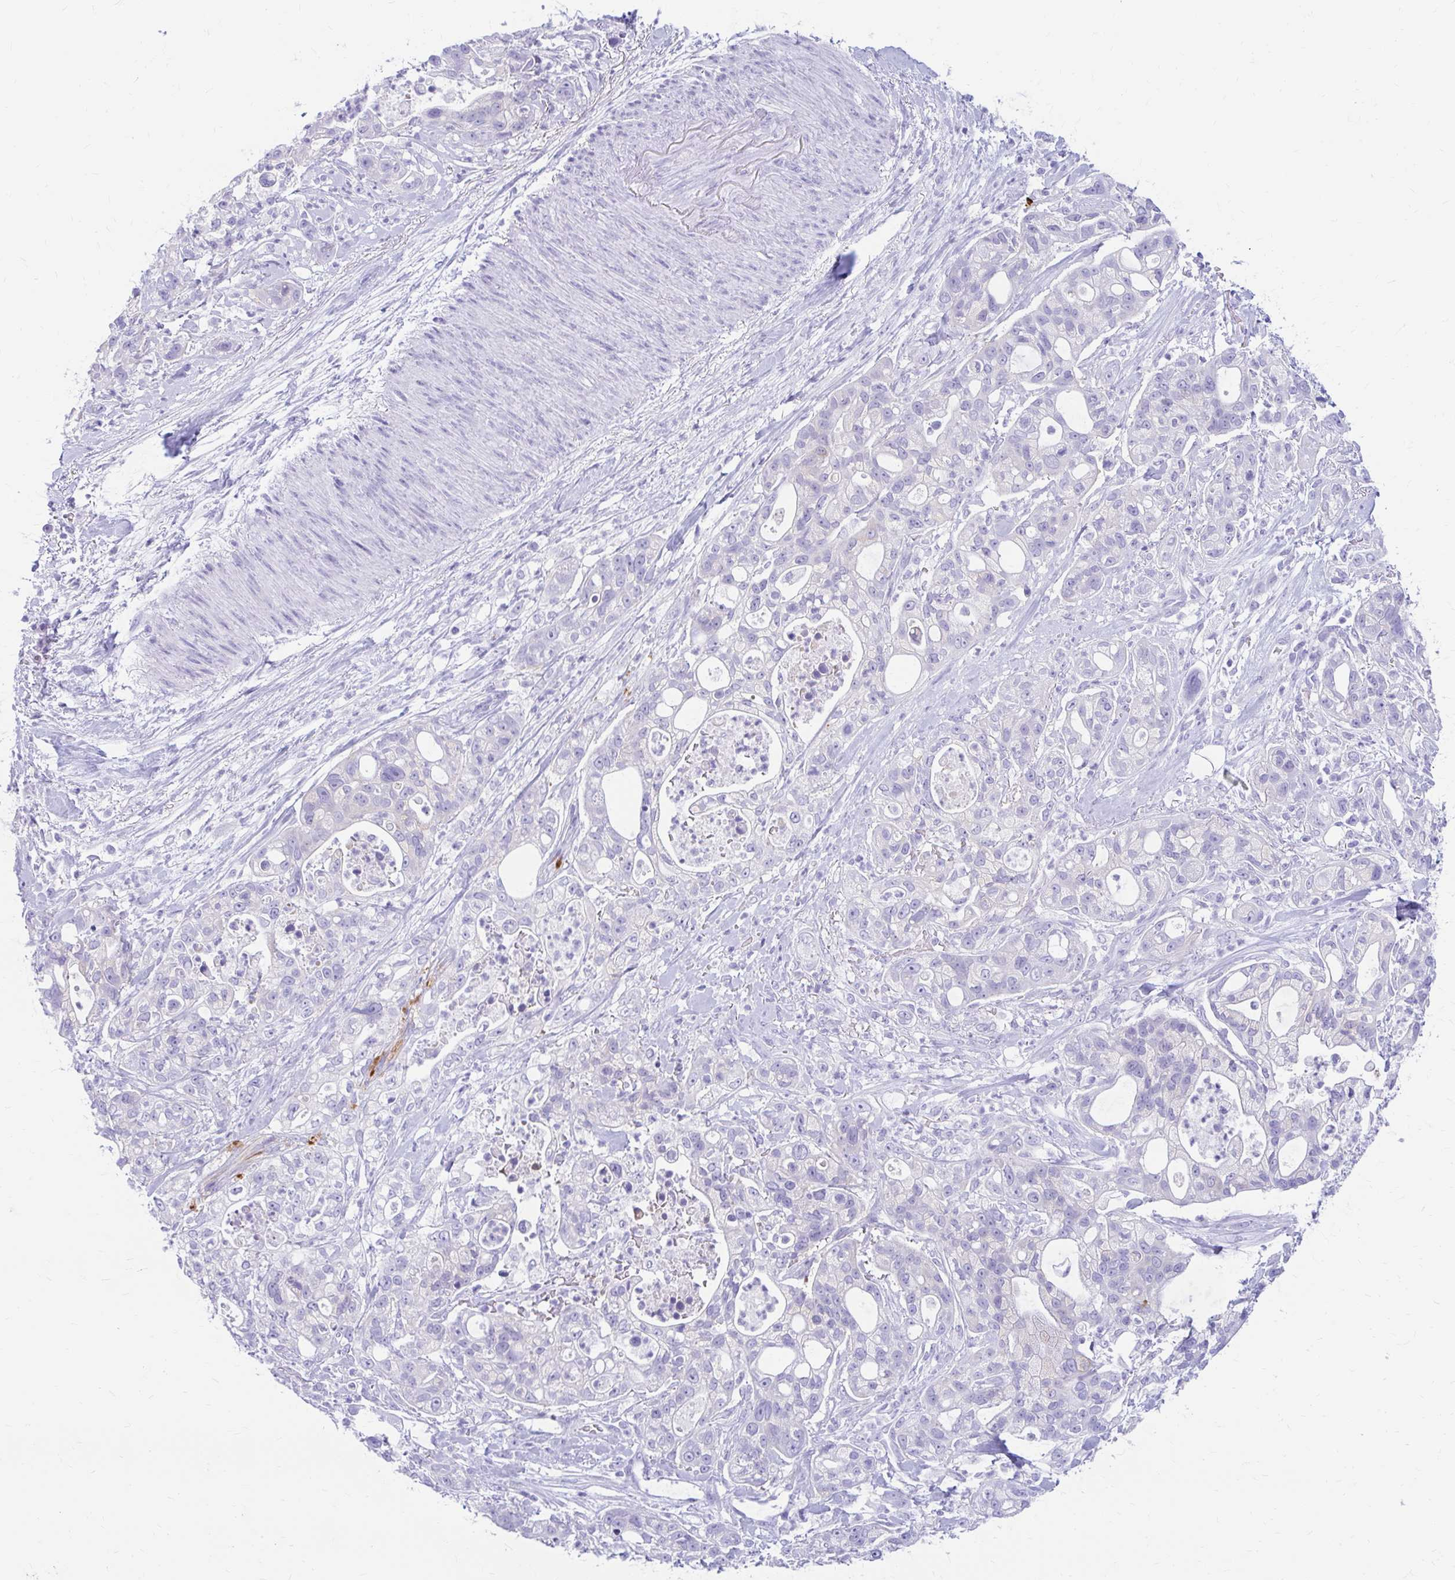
{"staining": {"intensity": "negative", "quantity": "none", "location": "none"}, "tissue": "pancreatic cancer", "cell_type": "Tumor cells", "image_type": "cancer", "snomed": [{"axis": "morphology", "description": "Adenocarcinoma, NOS"}, {"axis": "topography", "description": "Pancreas"}], "caption": "The photomicrograph displays no significant staining in tumor cells of adenocarcinoma (pancreatic).", "gene": "NSG2", "patient": {"sex": "female", "age": 69}}